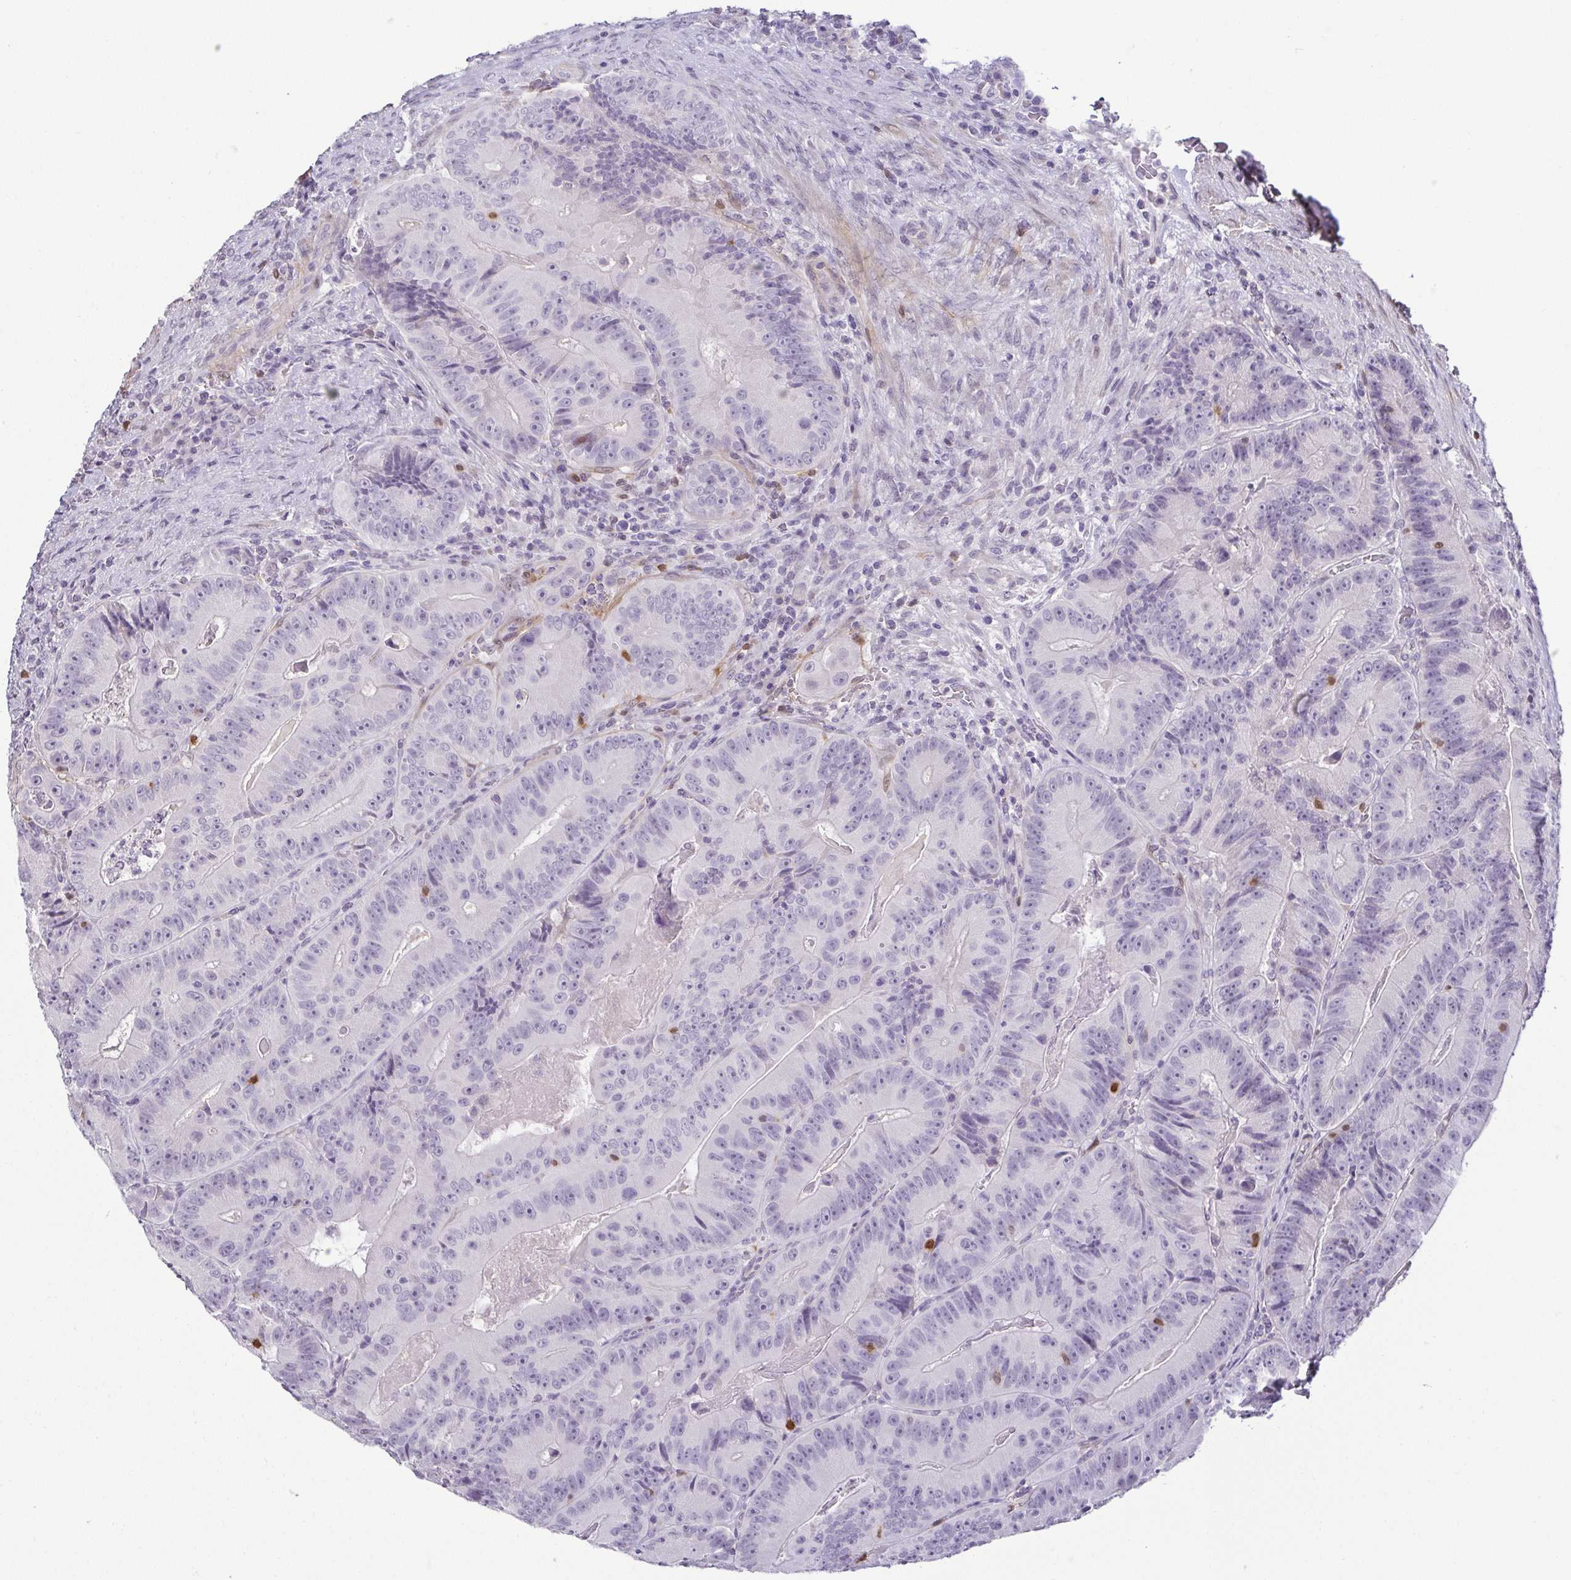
{"staining": {"intensity": "negative", "quantity": "none", "location": "none"}, "tissue": "colorectal cancer", "cell_type": "Tumor cells", "image_type": "cancer", "snomed": [{"axis": "morphology", "description": "Adenocarcinoma, NOS"}, {"axis": "topography", "description": "Colon"}], "caption": "Adenocarcinoma (colorectal) was stained to show a protein in brown. There is no significant staining in tumor cells.", "gene": "HOPX", "patient": {"sex": "female", "age": 86}}